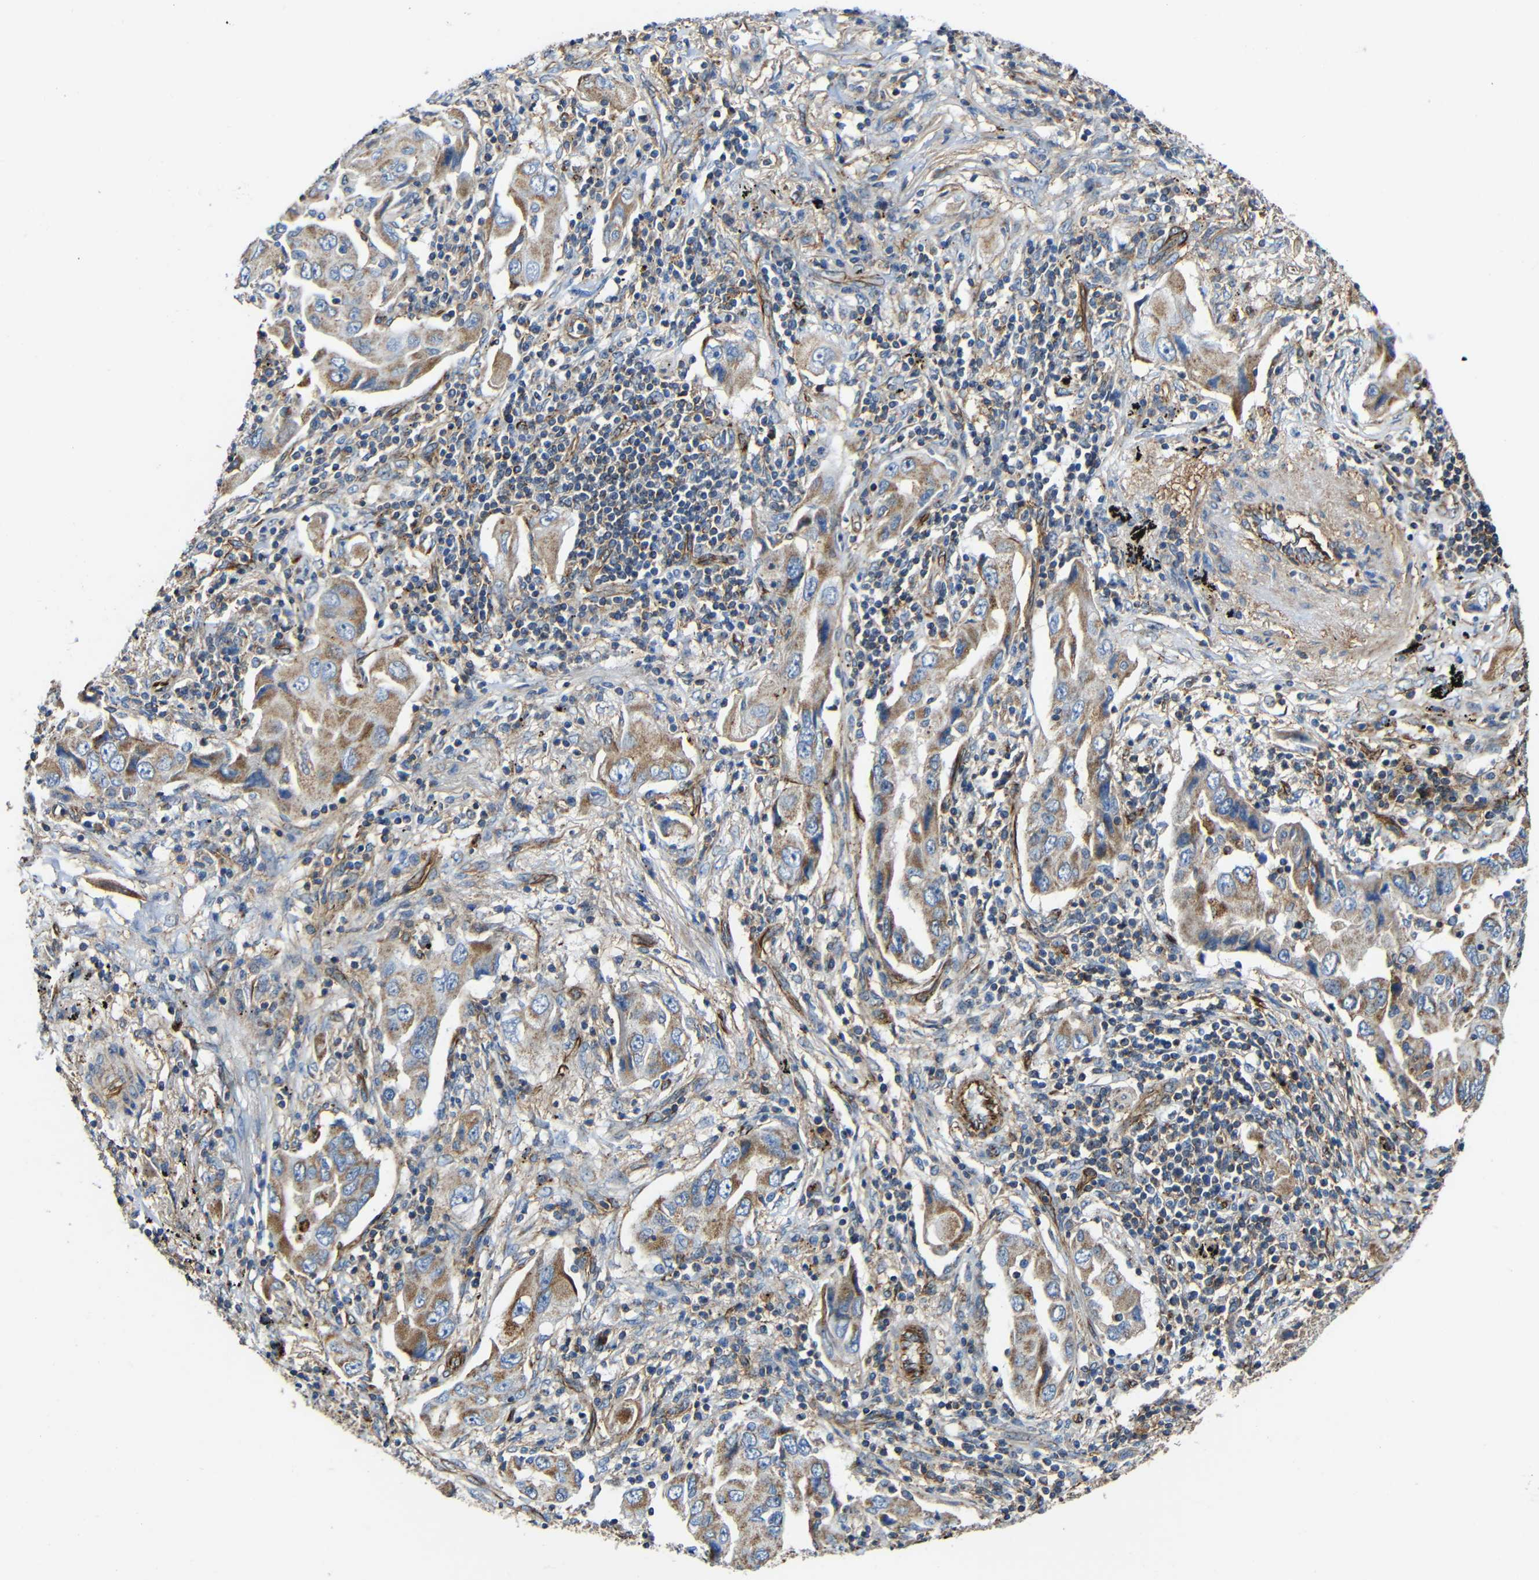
{"staining": {"intensity": "moderate", "quantity": ">75%", "location": "cytoplasmic/membranous"}, "tissue": "lung cancer", "cell_type": "Tumor cells", "image_type": "cancer", "snomed": [{"axis": "morphology", "description": "Adenocarcinoma, NOS"}, {"axis": "topography", "description": "Lung"}], "caption": "Immunohistochemistry (IHC) photomicrograph of neoplastic tissue: human lung cancer (adenocarcinoma) stained using immunohistochemistry (IHC) exhibits medium levels of moderate protein expression localized specifically in the cytoplasmic/membranous of tumor cells, appearing as a cytoplasmic/membranous brown color.", "gene": "IGSF10", "patient": {"sex": "female", "age": 65}}